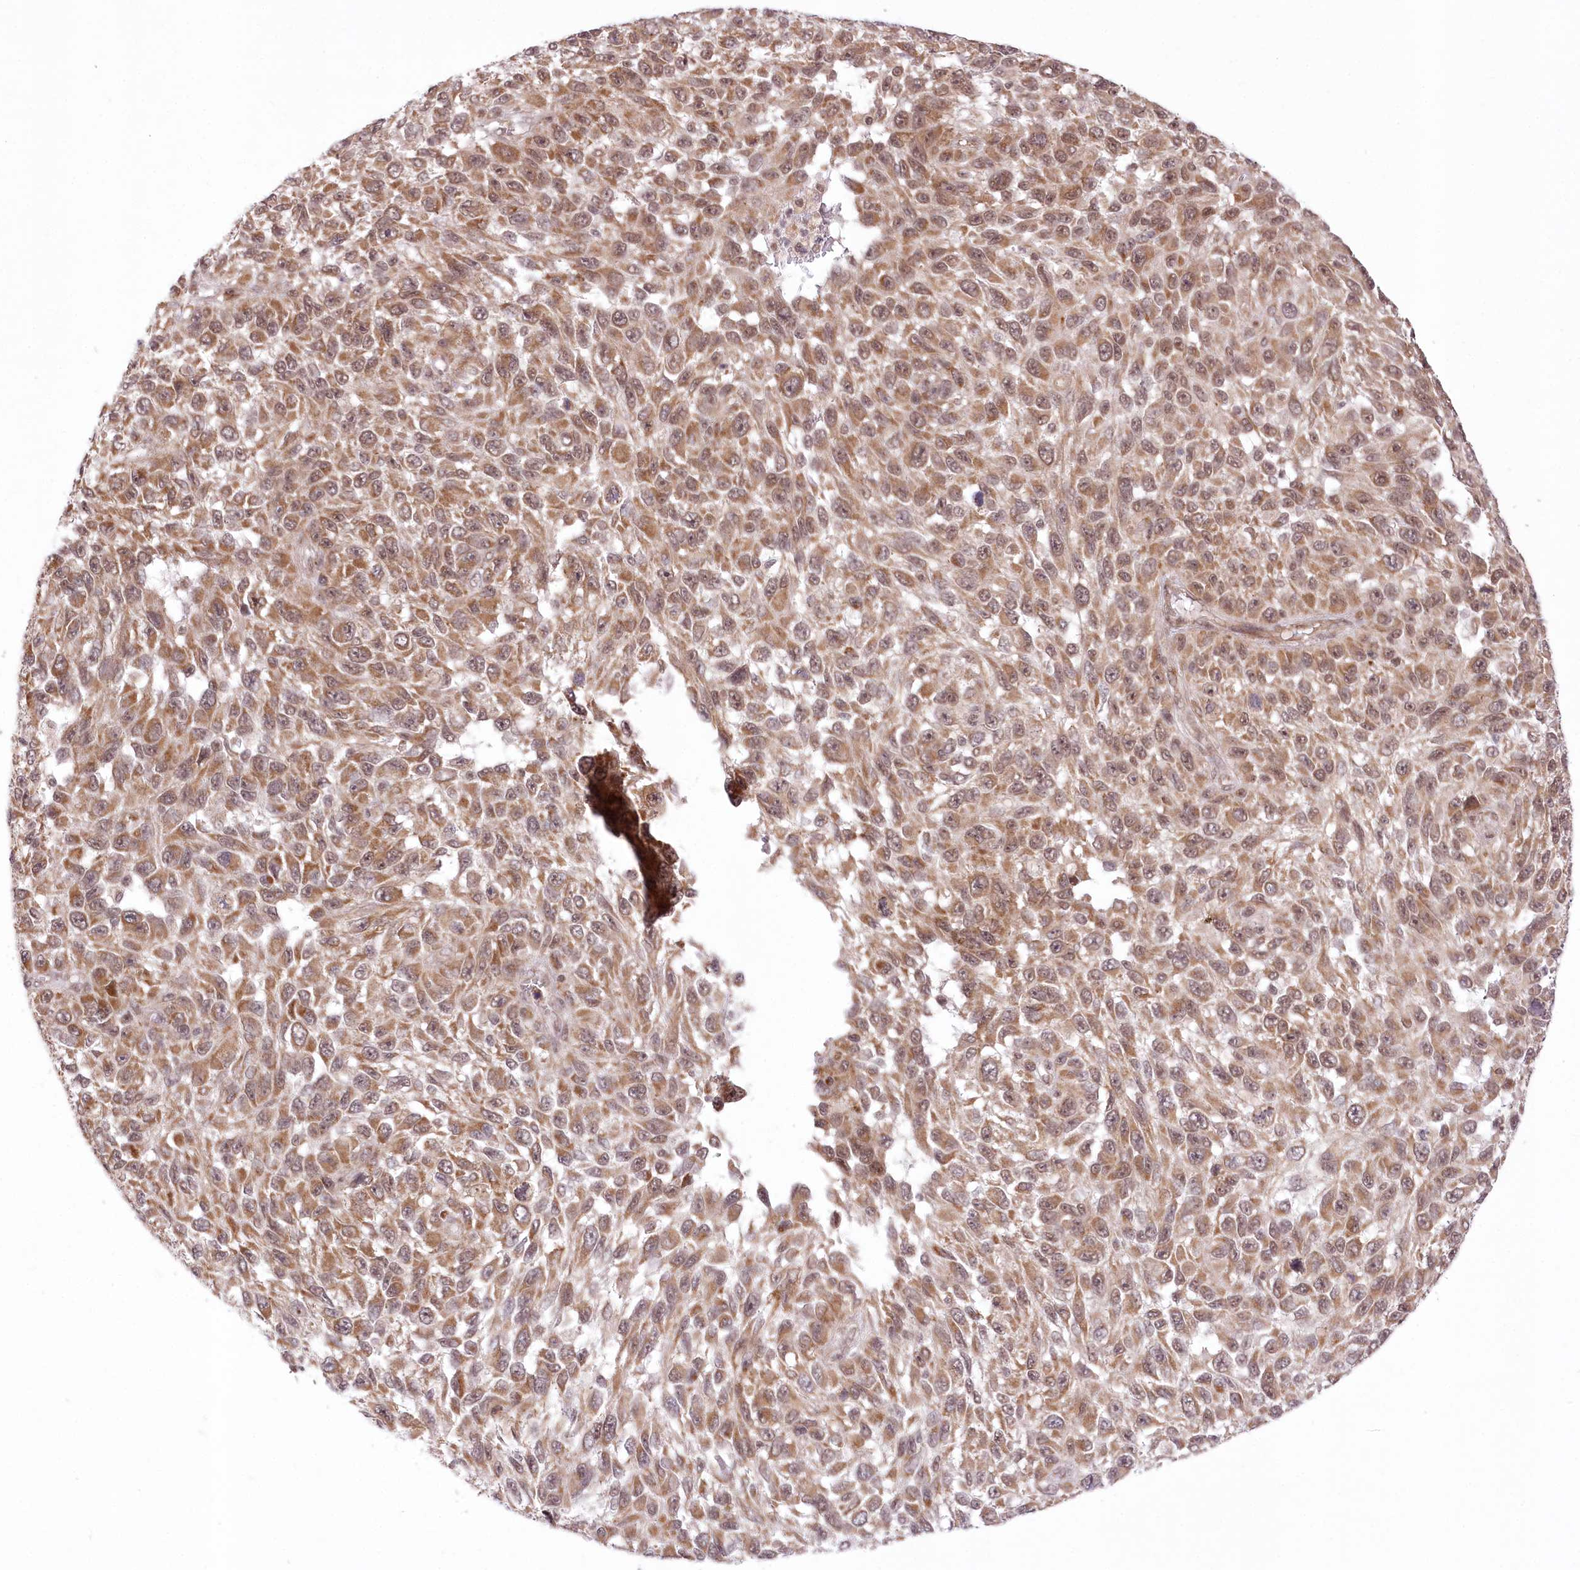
{"staining": {"intensity": "moderate", "quantity": ">75%", "location": "cytoplasmic/membranous"}, "tissue": "melanoma", "cell_type": "Tumor cells", "image_type": "cancer", "snomed": [{"axis": "morphology", "description": "Malignant melanoma, NOS"}, {"axis": "topography", "description": "Skin"}], "caption": "Moderate cytoplasmic/membranous protein expression is seen in approximately >75% of tumor cells in malignant melanoma.", "gene": "ZMAT2", "patient": {"sex": "female", "age": 96}}